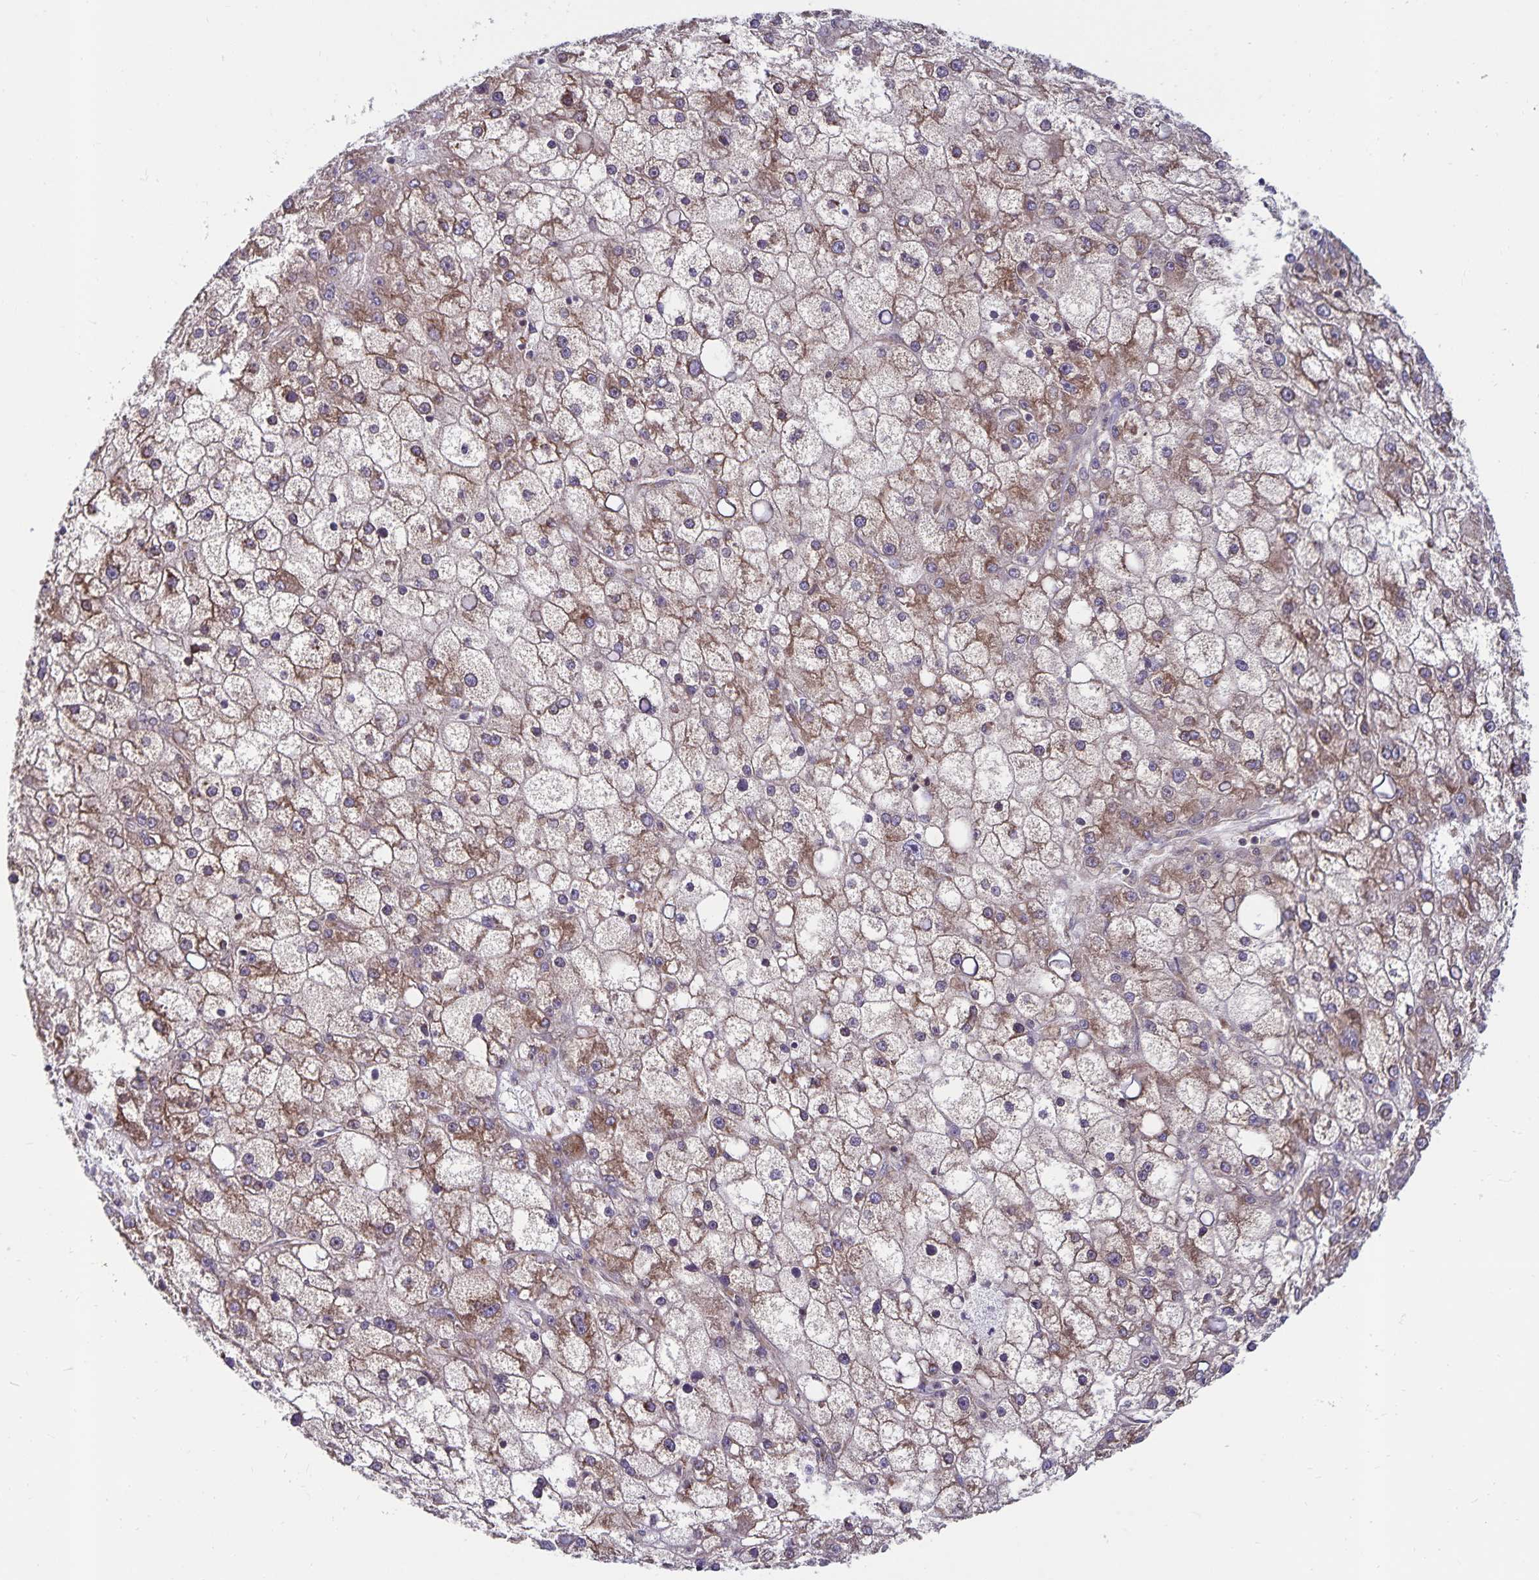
{"staining": {"intensity": "weak", "quantity": ">75%", "location": "cytoplasmic/membranous"}, "tissue": "liver cancer", "cell_type": "Tumor cells", "image_type": "cancer", "snomed": [{"axis": "morphology", "description": "Carcinoma, Hepatocellular, NOS"}, {"axis": "topography", "description": "Liver"}], "caption": "Immunohistochemical staining of human liver cancer demonstrates weak cytoplasmic/membranous protein staining in approximately >75% of tumor cells. (DAB (3,3'-diaminobenzidine) IHC with brightfield microscopy, high magnification).", "gene": "SEC62", "patient": {"sex": "male", "age": 67}}